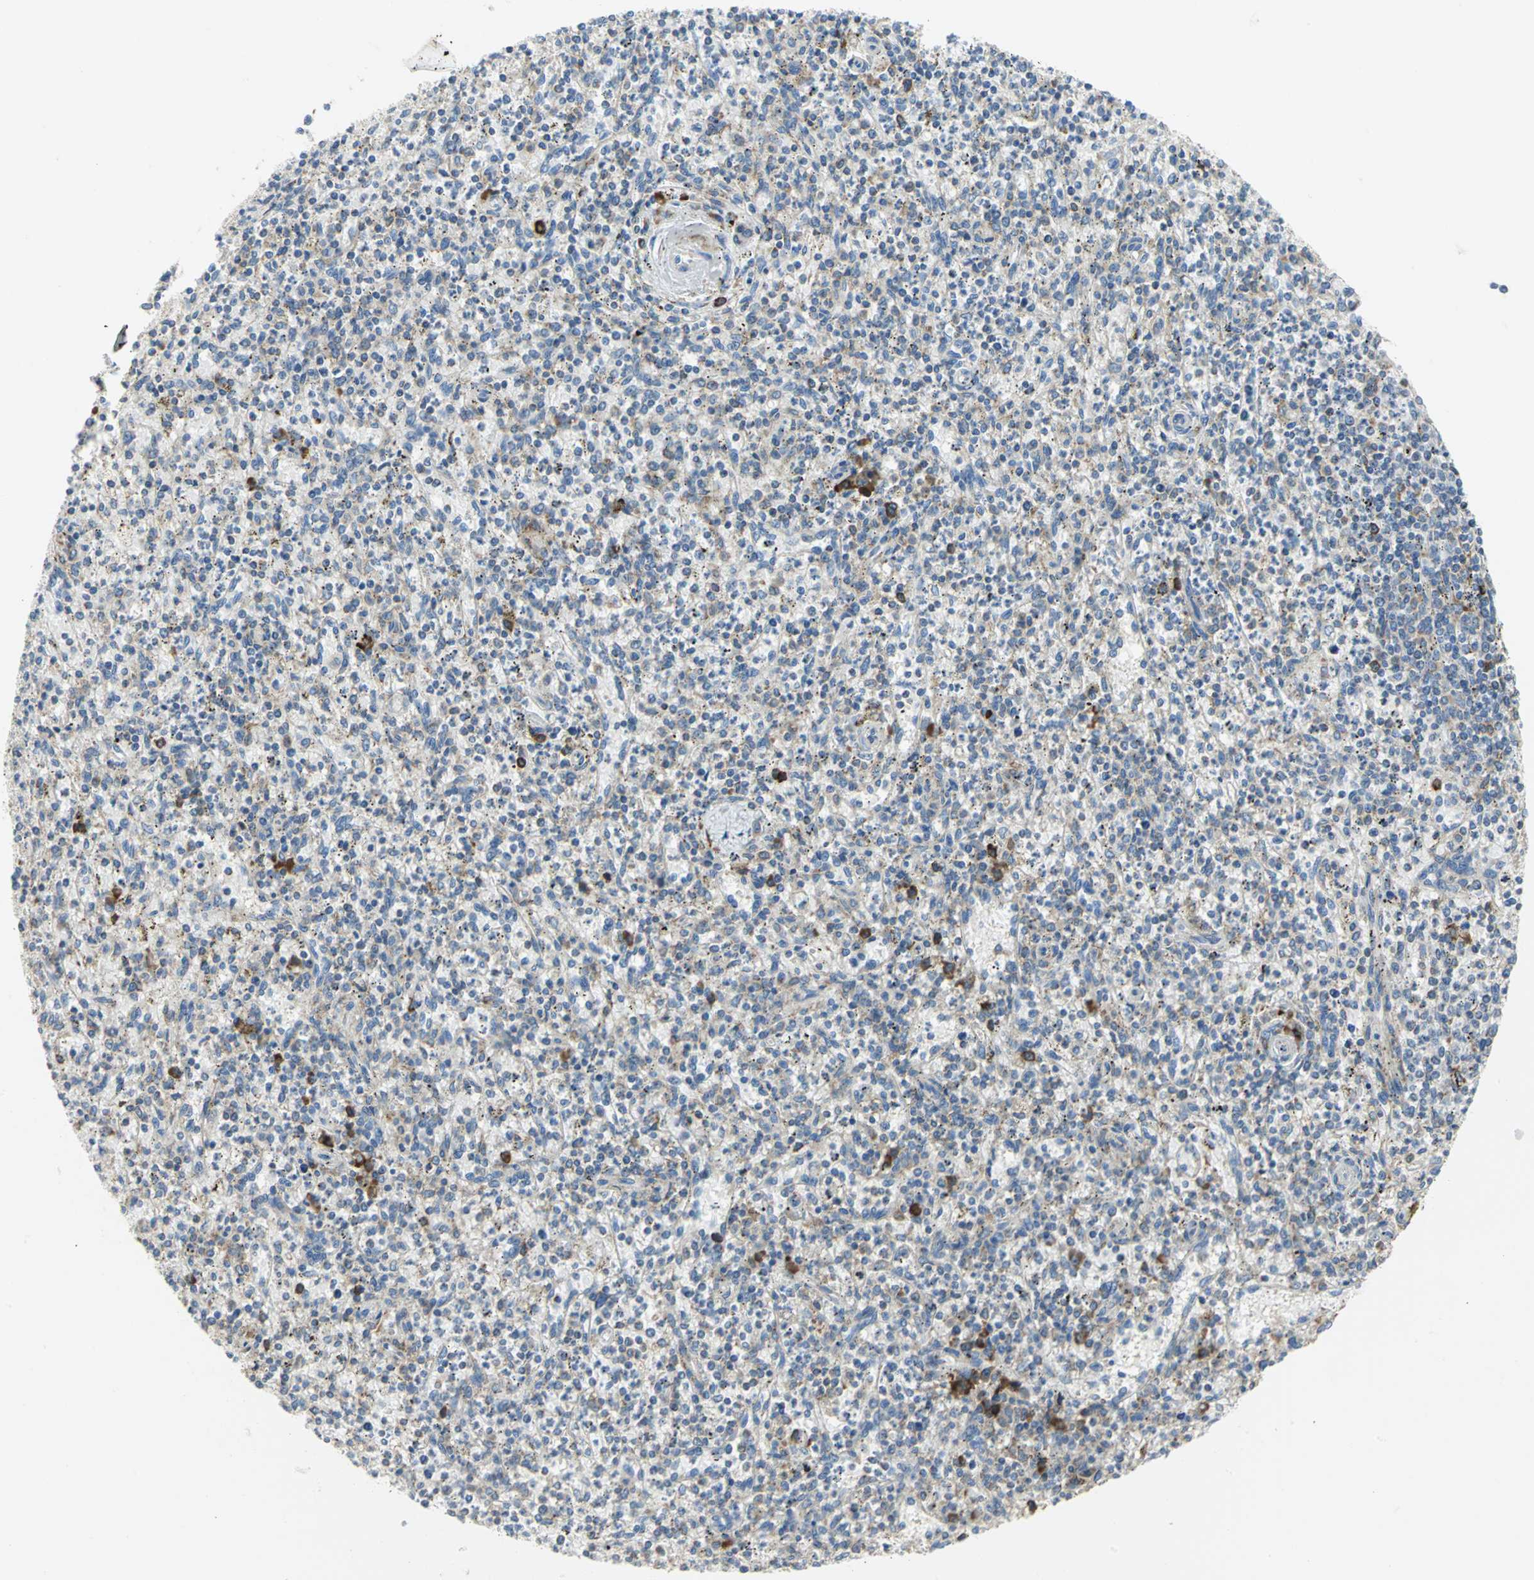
{"staining": {"intensity": "moderate", "quantity": "25%-75%", "location": "cytoplasmic/membranous"}, "tissue": "spleen", "cell_type": "Cells in red pulp", "image_type": "normal", "snomed": [{"axis": "morphology", "description": "Normal tissue, NOS"}, {"axis": "topography", "description": "Spleen"}], "caption": "Protein analysis of benign spleen demonstrates moderate cytoplasmic/membranous staining in about 25%-75% of cells in red pulp.", "gene": "TULP4", "patient": {"sex": "male", "age": 72}}